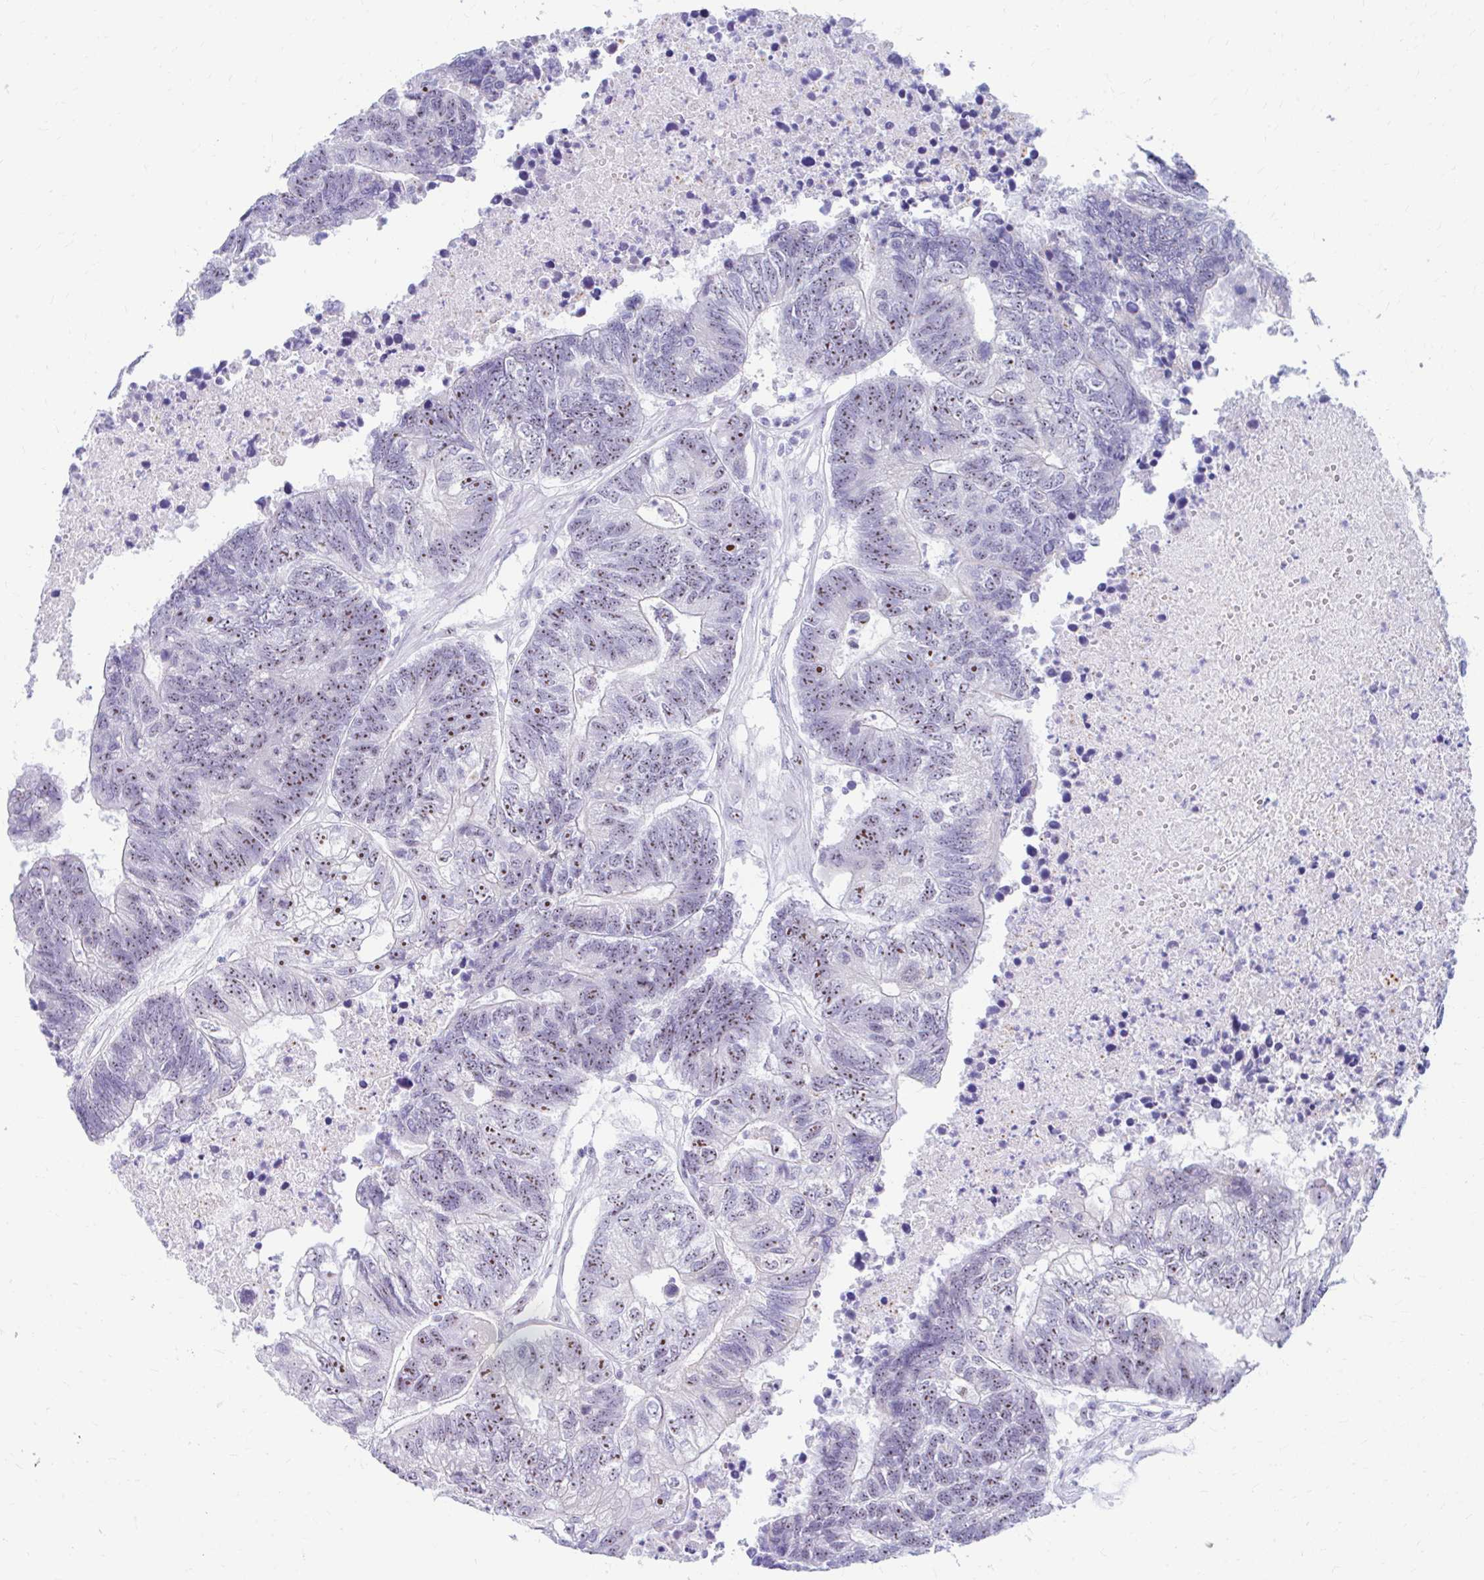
{"staining": {"intensity": "moderate", "quantity": ">75%", "location": "nuclear"}, "tissue": "colorectal cancer", "cell_type": "Tumor cells", "image_type": "cancer", "snomed": [{"axis": "morphology", "description": "Adenocarcinoma, NOS"}, {"axis": "topography", "description": "Colon"}], "caption": "Brown immunohistochemical staining in colorectal adenocarcinoma shows moderate nuclear positivity in approximately >75% of tumor cells.", "gene": "FTSJ3", "patient": {"sex": "female", "age": 48}}